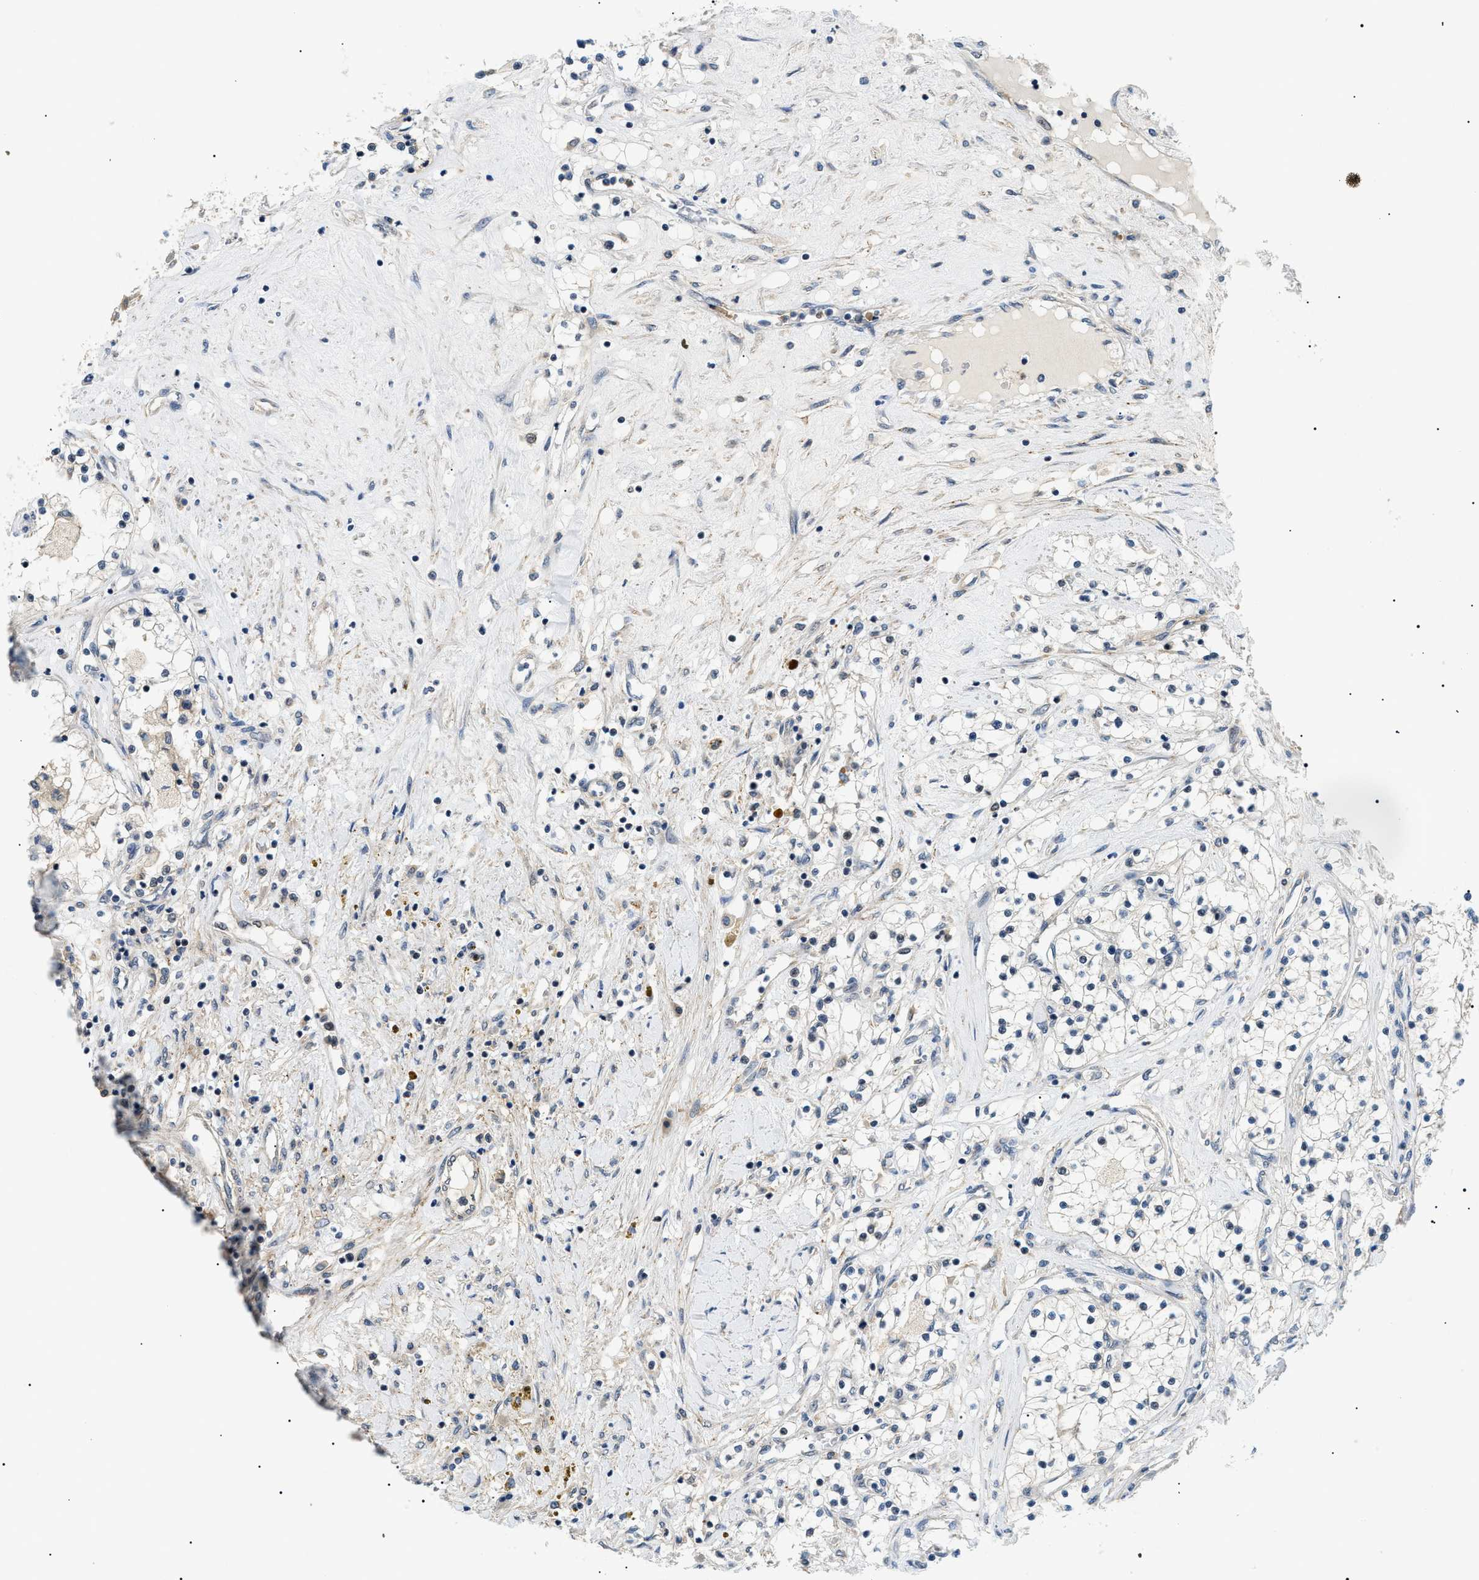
{"staining": {"intensity": "negative", "quantity": "none", "location": "none"}, "tissue": "renal cancer", "cell_type": "Tumor cells", "image_type": "cancer", "snomed": [{"axis": "morphology", "description": "Adenocarcinoma, NOS"}, {"axis": "topography", "description": "Kidney"}], "caption": "Tumor cells are negative for brown protein staining in renal adenocarcinoma.", "gene": "RBM15", "patient": {"sex": "male", "age": 68}}